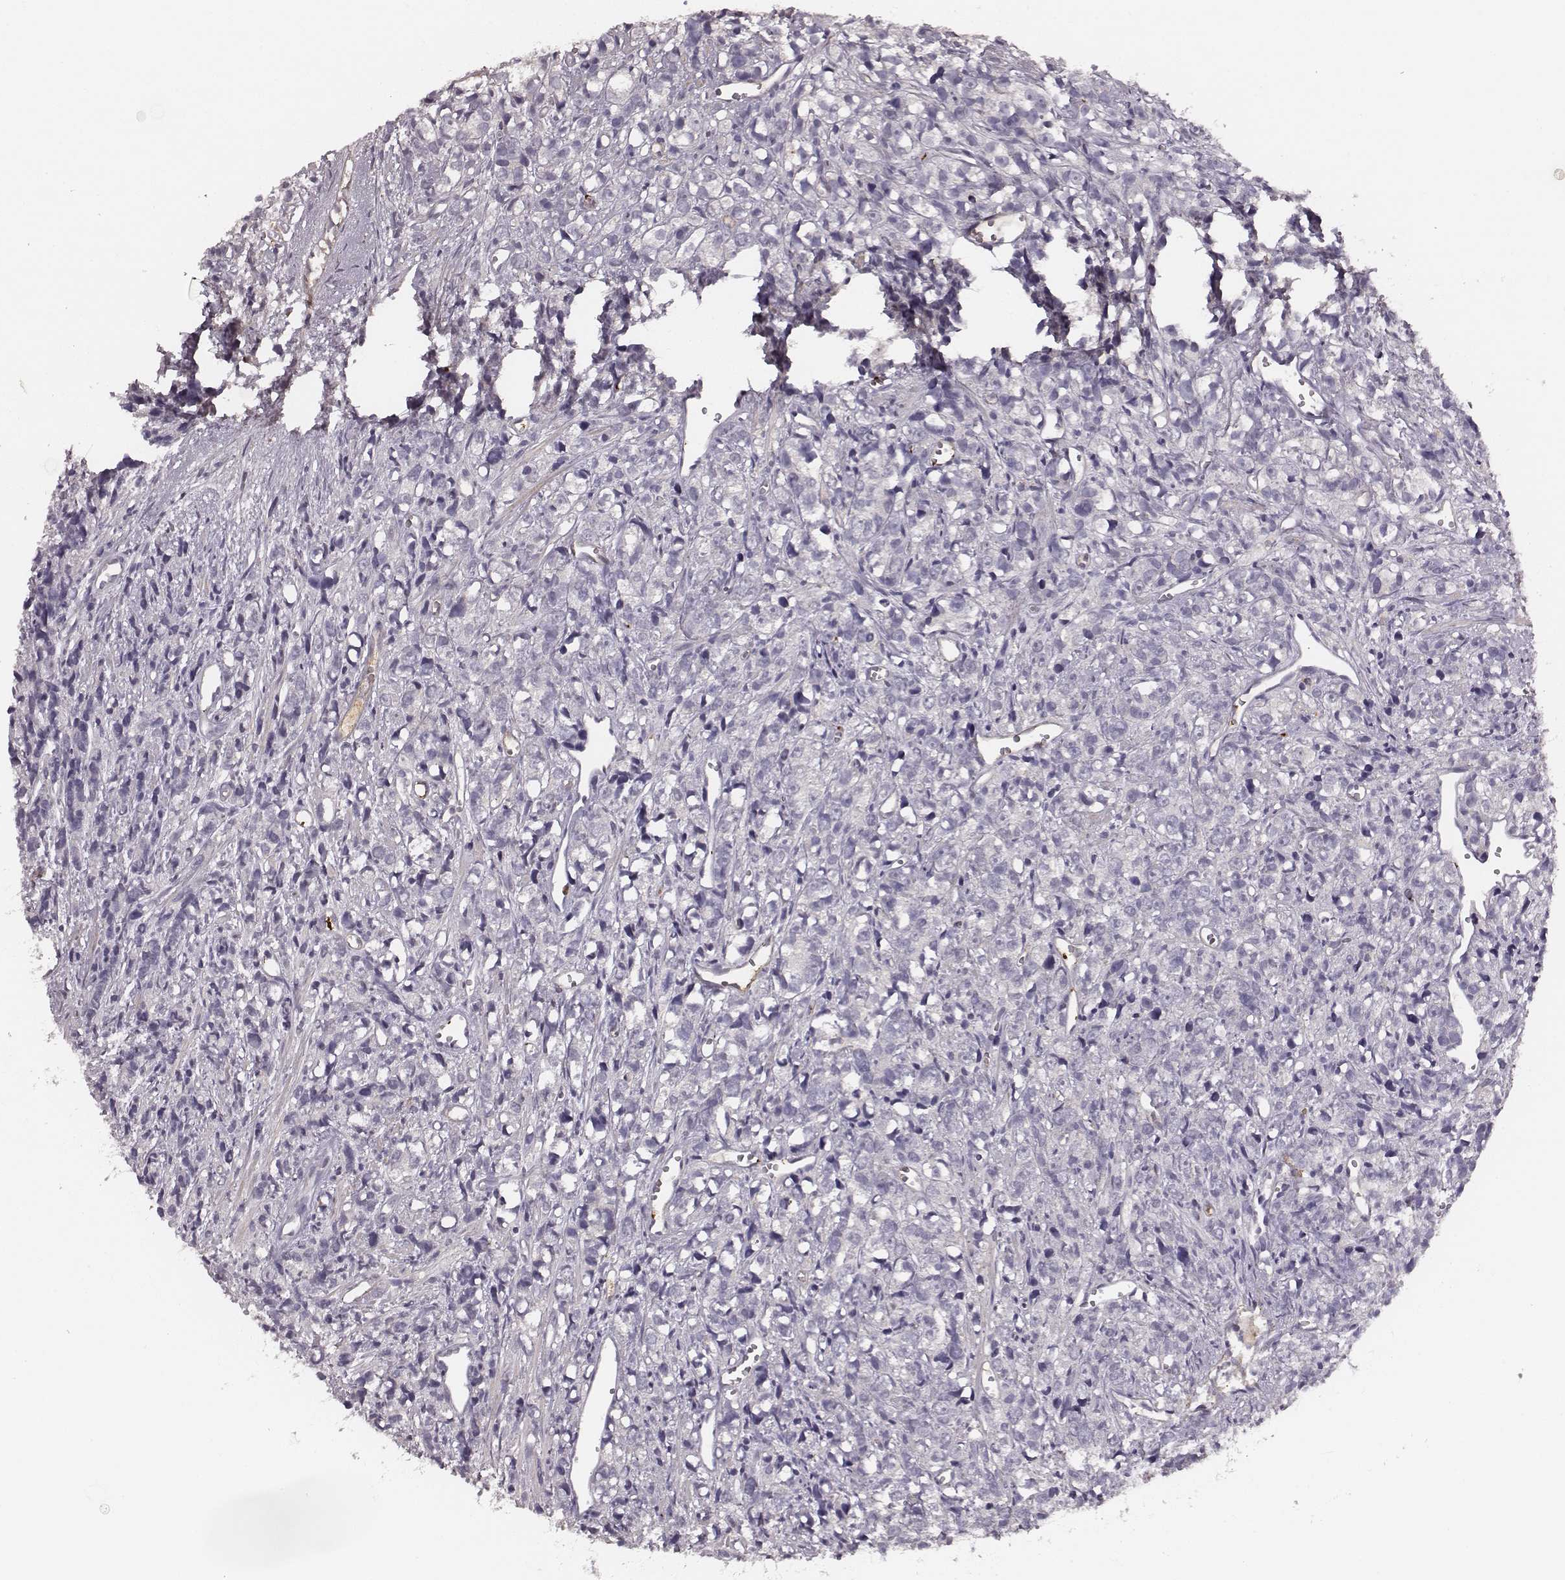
{"staining": {"intensity": "negative", "quantity": "none", "location": "none"}, "tissue": "prostate cancer", "cell_type": "Tumor cells", "image_type": "cancer", "snomed": [{"axis": "morphology", "description": "Adenocarcinoma, High grade"}, {"axis": "topography", "description": "Prostate"}], "caption": "Prostate high-grade adenocarcinoma was stained to show a protein in brown. There is no significant expression in tumor cells. (DAB (3,3'-diaminobenzidine) immunohistochemistry visualized using brightfield microscopy, high magnification).", "gene": "ZYX", "patient": {"sex": "male", "age": 77}}